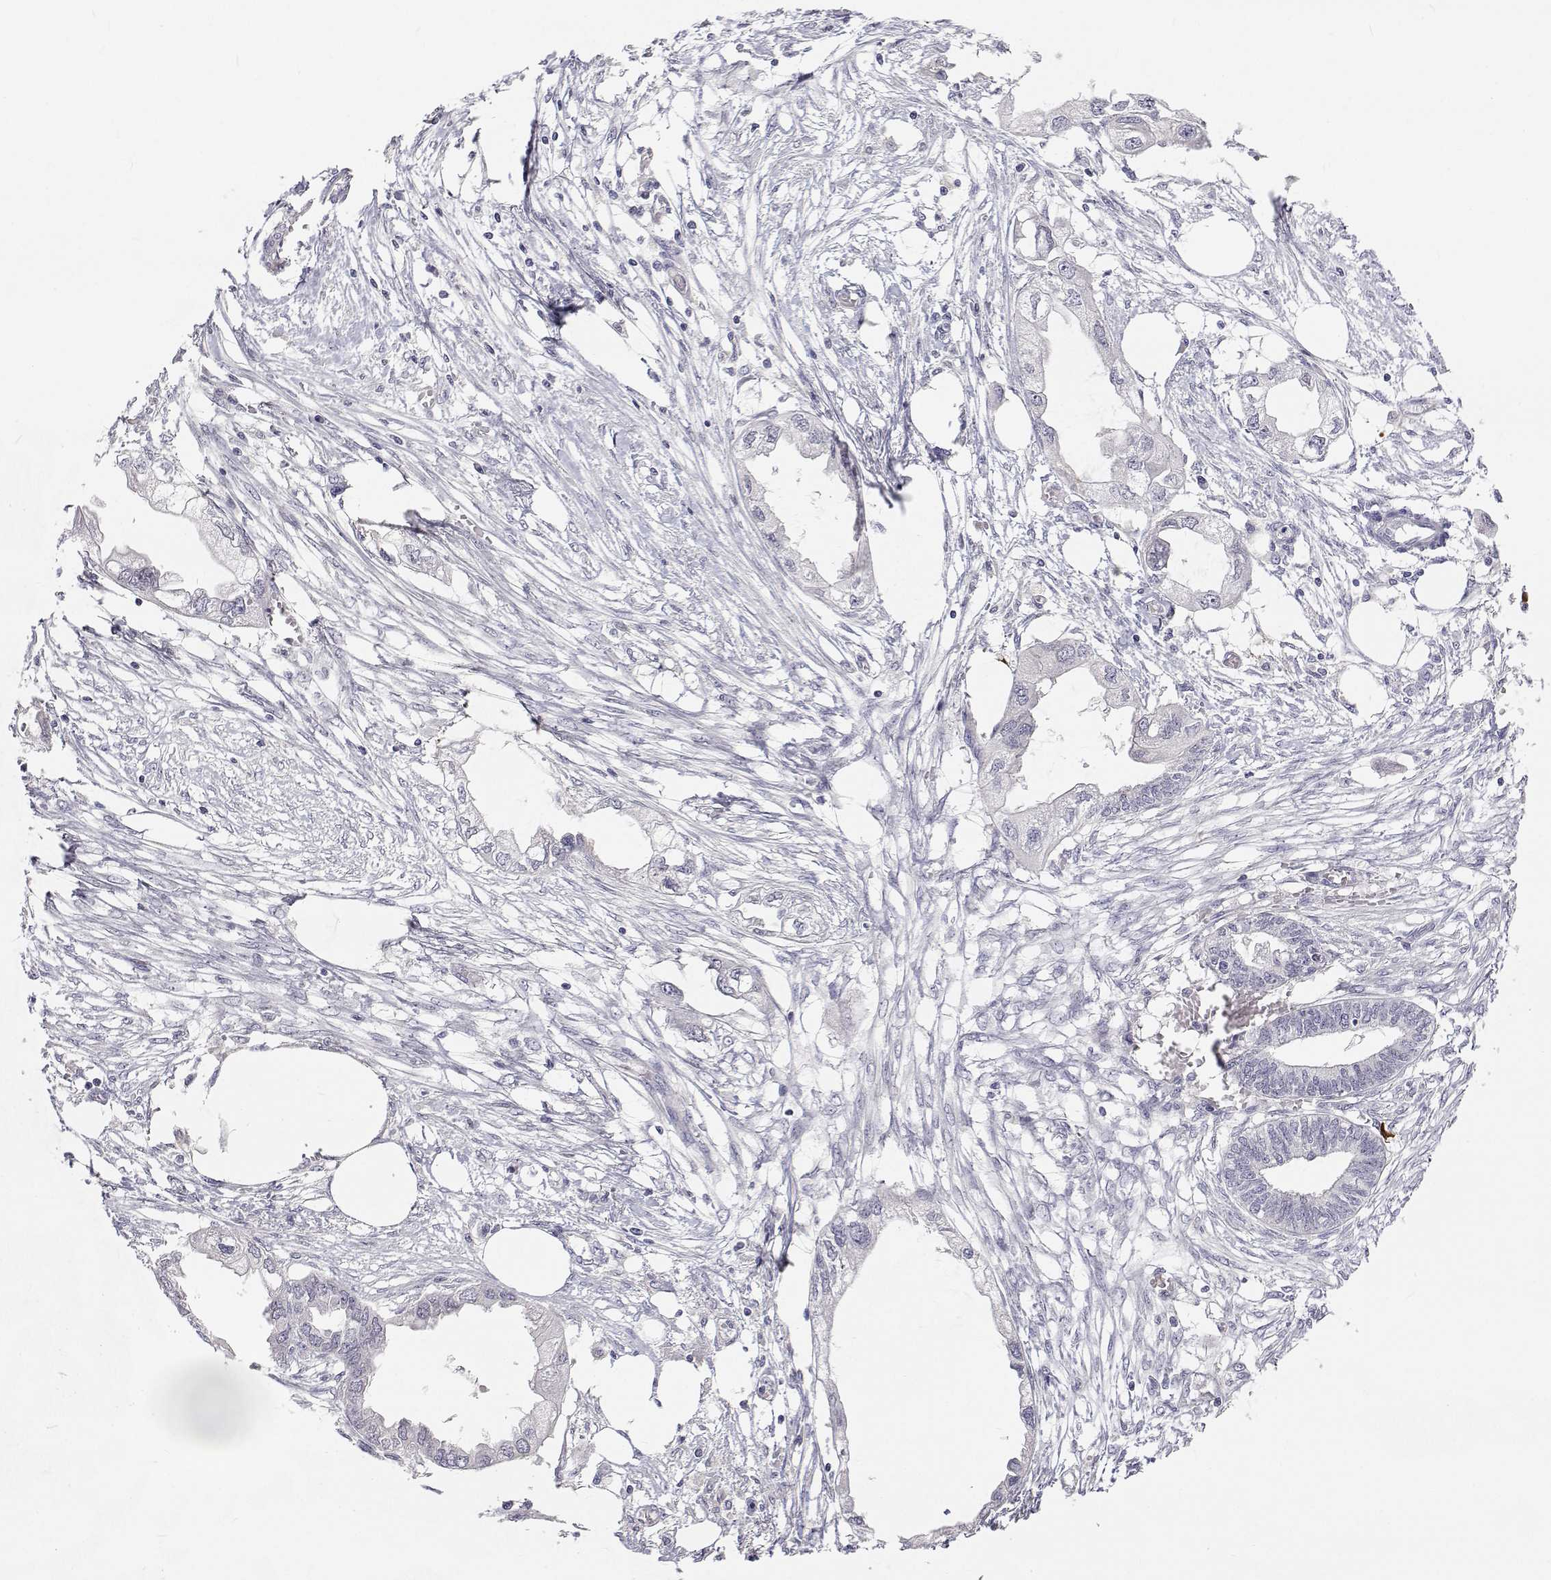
{"staining": {"intensity": "negative", "quantity": "none", "location": "none"}, "tissue": "endometrial cancer", "cell_type": "Tumor cells", "image_type": "cancer", "snomed": [{"axis": "morphology", "description": "Adenocarcinoma, NOS"}, {"axis": "morphology", "description": "Adenocarcinoma, metastatic, NOS"}, {"axis": "topography", "description": "Adipose tissue"}, {"axis": "topography", "description": "Endometrium"}], "caption": "An IHC histopathology image of metastatic adenocarcinoma (endometrial) is shown. There is no staining in tumor cells of metastatic adenocarcinoma (endometrial).", "gene": "MYPN", "patient": {"sex": "female", "age": 67}}